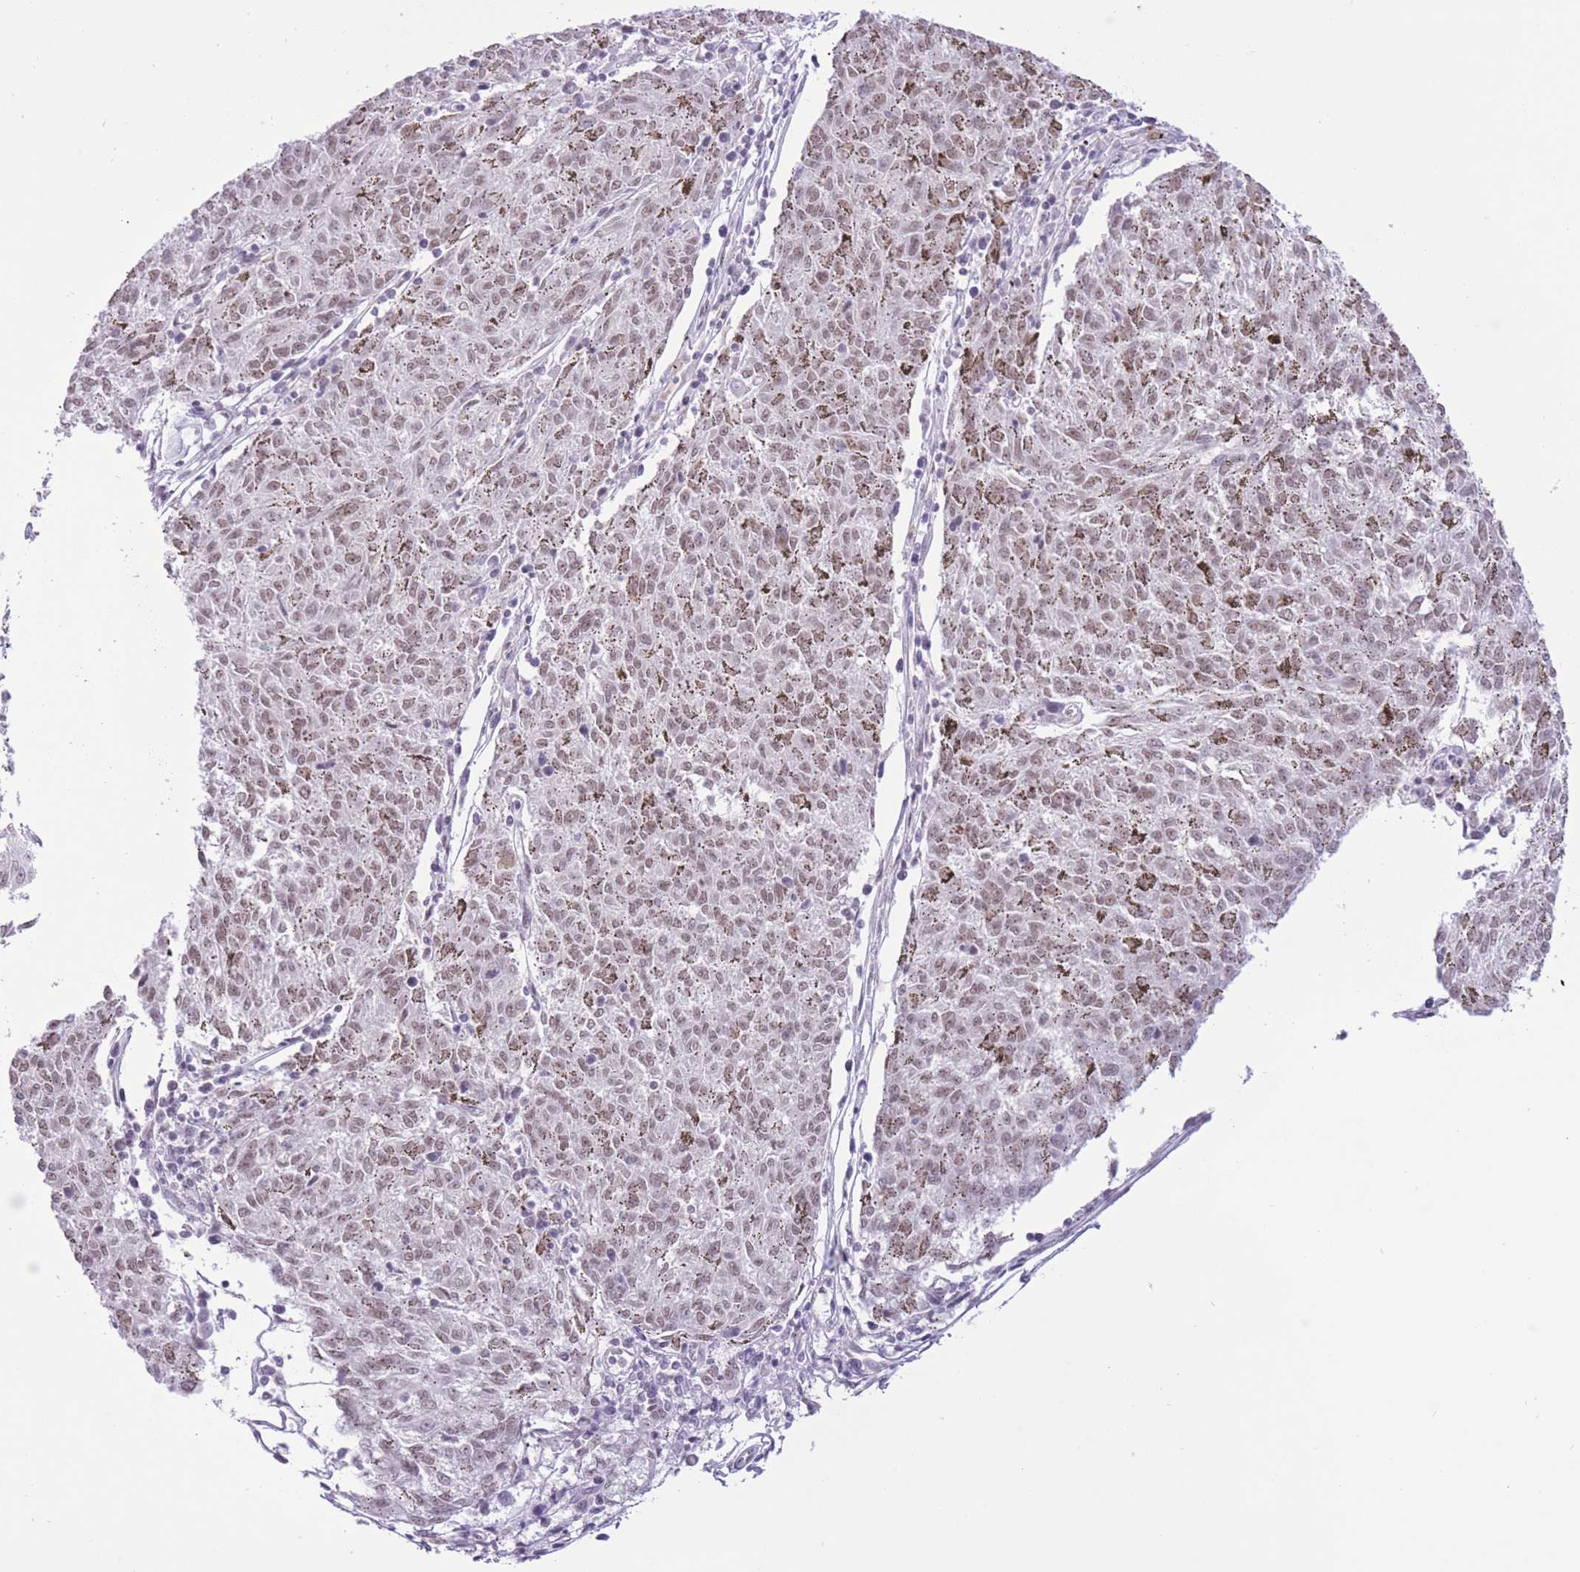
{"staining": {"intensity": "moderate", "quantity": ">75%", "location": "nuclear"}, "tissue": "melanoma", "cell_type": "Tumor cells", "image_type": "cancer", "snomed": [{"axis": "morphology", "description": "Malignant melanoma, NOS"}, {"axis": "topography", "description": "Skin"}], "caption": "Immunohistochemistry (IHC) staining of melanoma, which displays medium levels of moderate nuclear positivity in approximately >75% of tumor cells indicating moderate nuclear protein positivity. The staining was performed using DAB (3,3'-diaminobenzidine) (brown) for protein detection and nuclei were counterstained in hematoxylin (blue).", "gene": "ZBED5", "patient": {"sex": "female", "age": 72}}